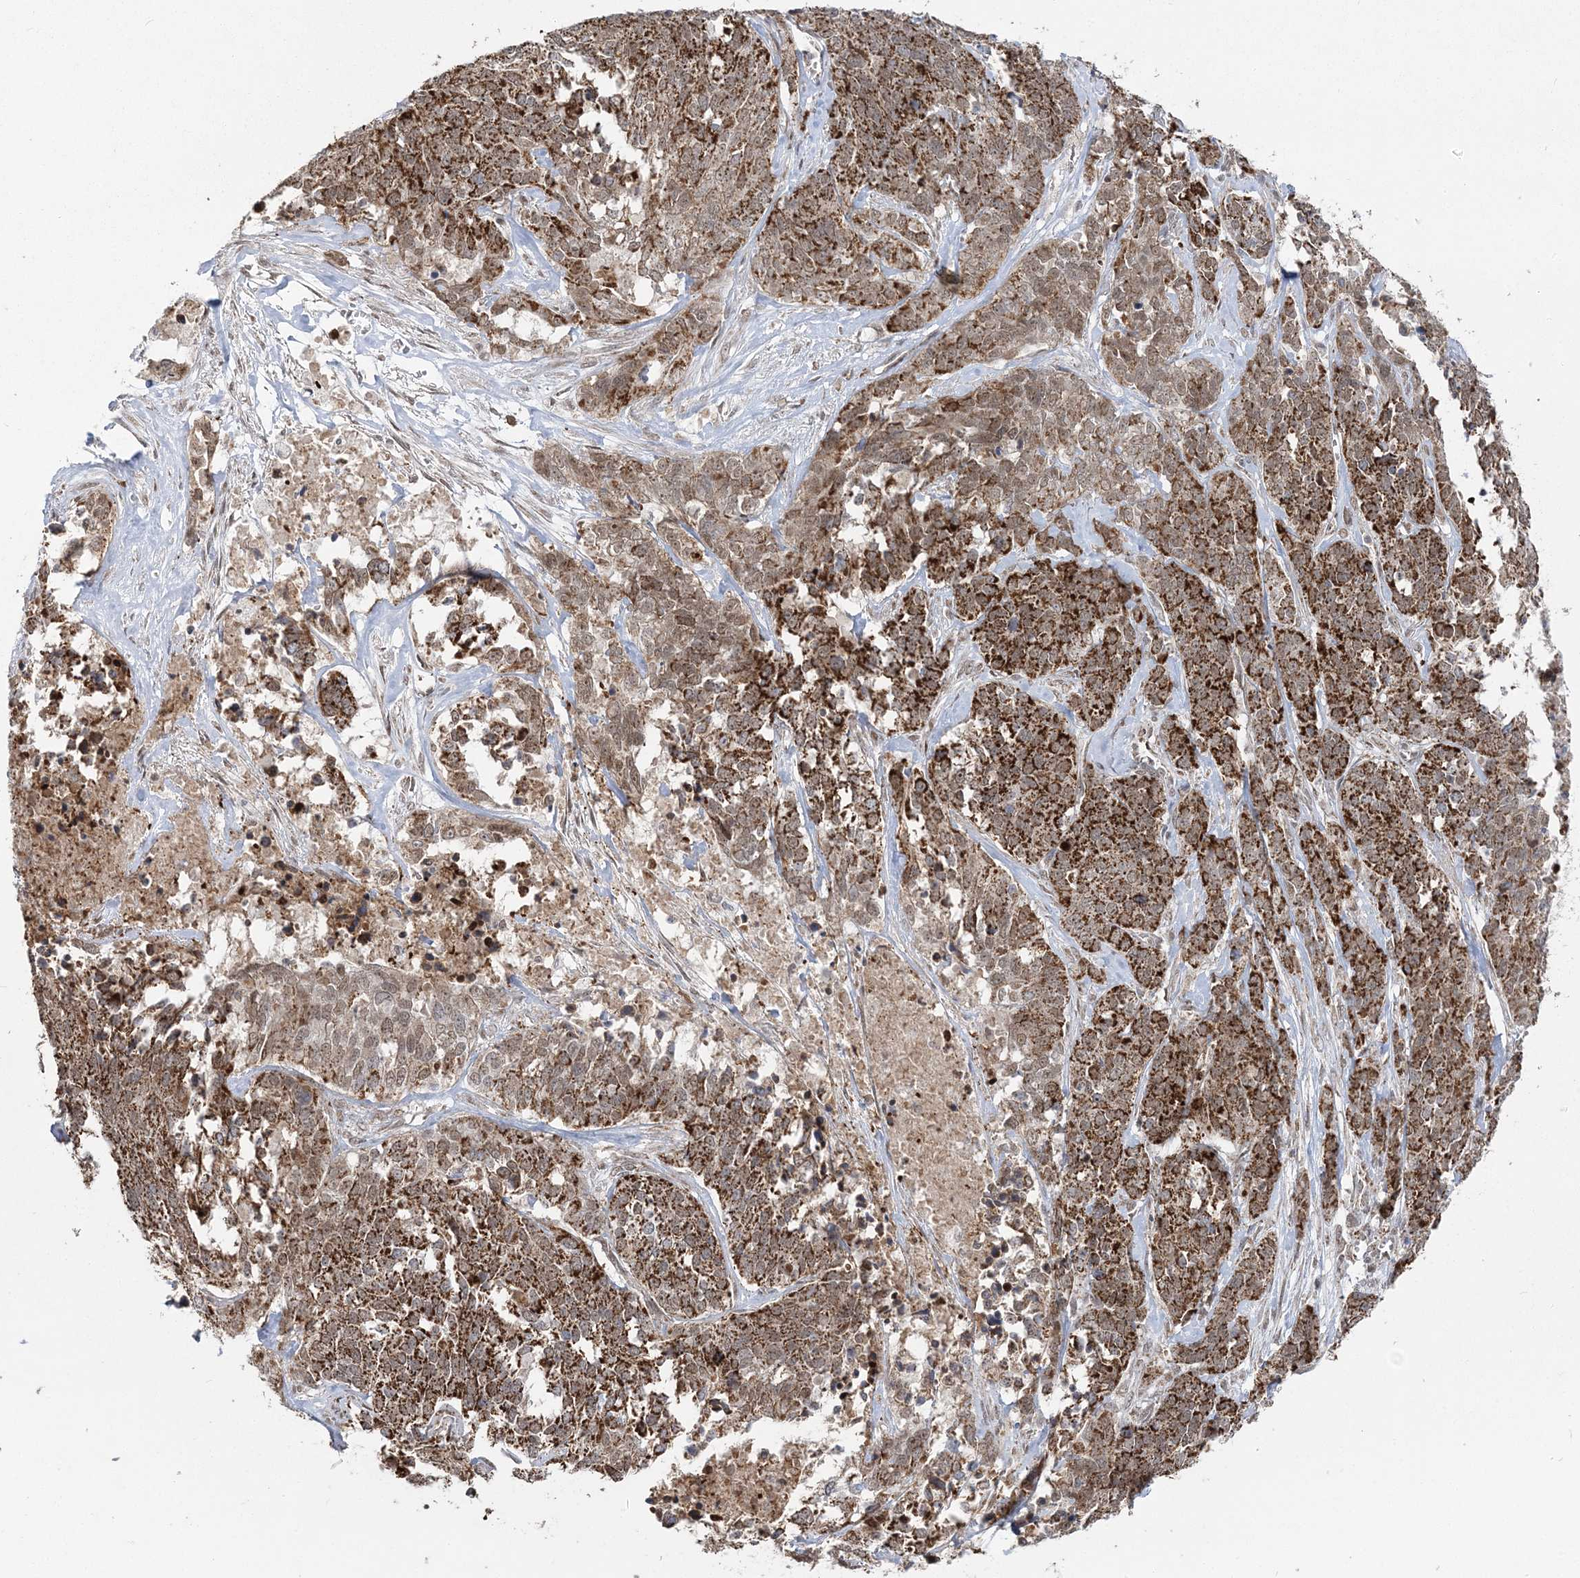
{"staining": {"intensity": "strong", "quantity": ">75%", "location": "cytoplasmic/membranous,nuclear"}, "tissue": "ovarian cancer", "cell_type": "Tumor cells", "image_type": "cancer", "snomed": [{"axis": "morphology", "description": "Cystadenocarcinoma, serous, NOS"}, {"axis": "topography", "description": "Ovary"}], "caption": "DAB (3,3'-diaminobenzidine) immunohistochemical staining of human ovarian cancer (serous cystadenocarcinoma) displays strong cytoplasmic/membranous and nuclear protein staining in about >75% of tumor cells.", "gene": "GRSF1", "patient": {"sex": "female", "age": 44}}